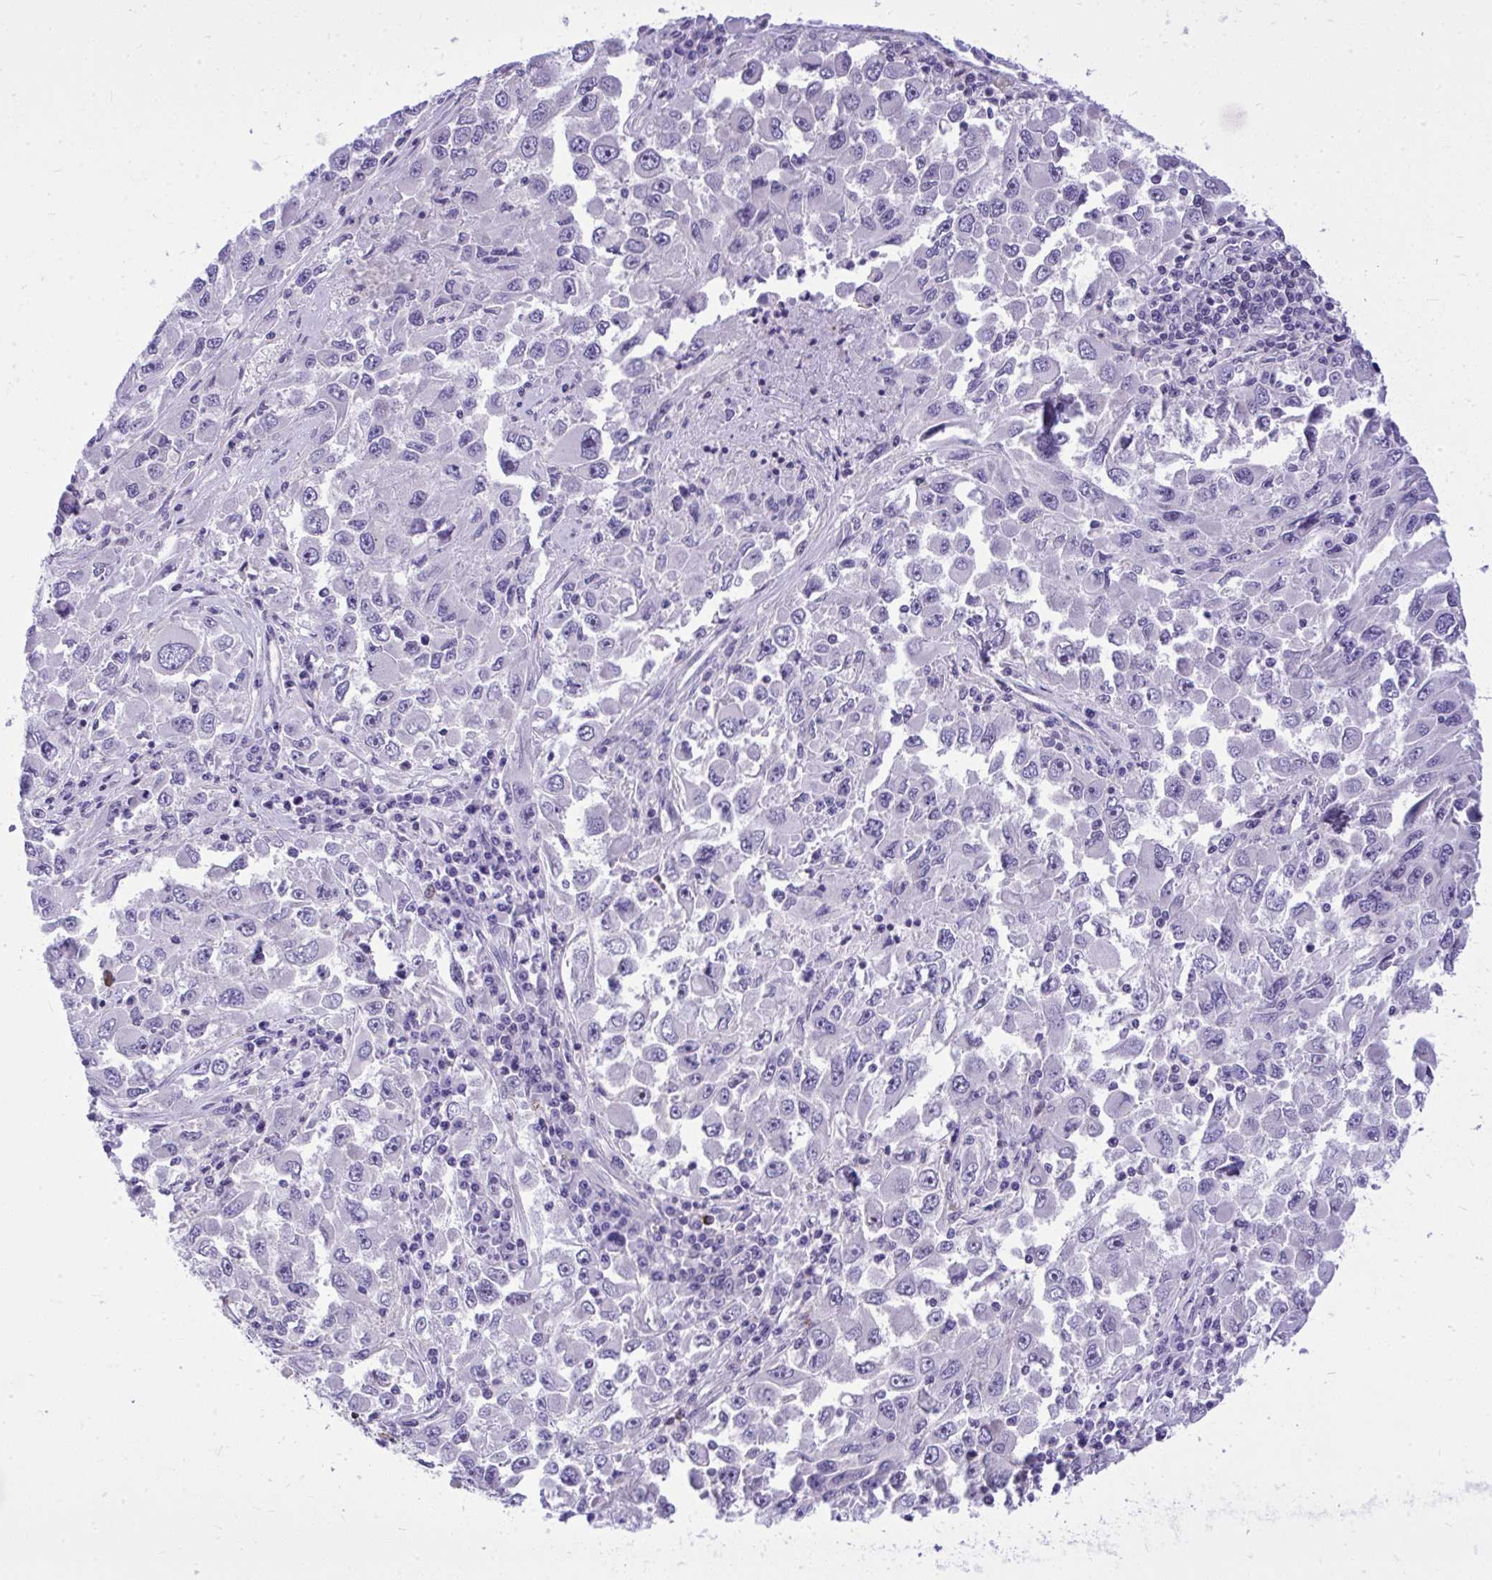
{"staining": {"intensity": "negative", "quantity": "none", "location": "none"}, "tissue": "melanoma", "cell_type": "Tumor cells", "image_type": "cancer", "snomed": [{"axis": "morphology", "description": "Malignant melanoma, Metastatic site"}, {"axis": "topography", "description": "Lymph node"}], "caption": "Malignant melanoma (metastatic site) was stained to show a protein in brown. There is no significant expression in tumor cells.", "gene": "GRK4", "patient": {"sex": "female", "age": 67}}